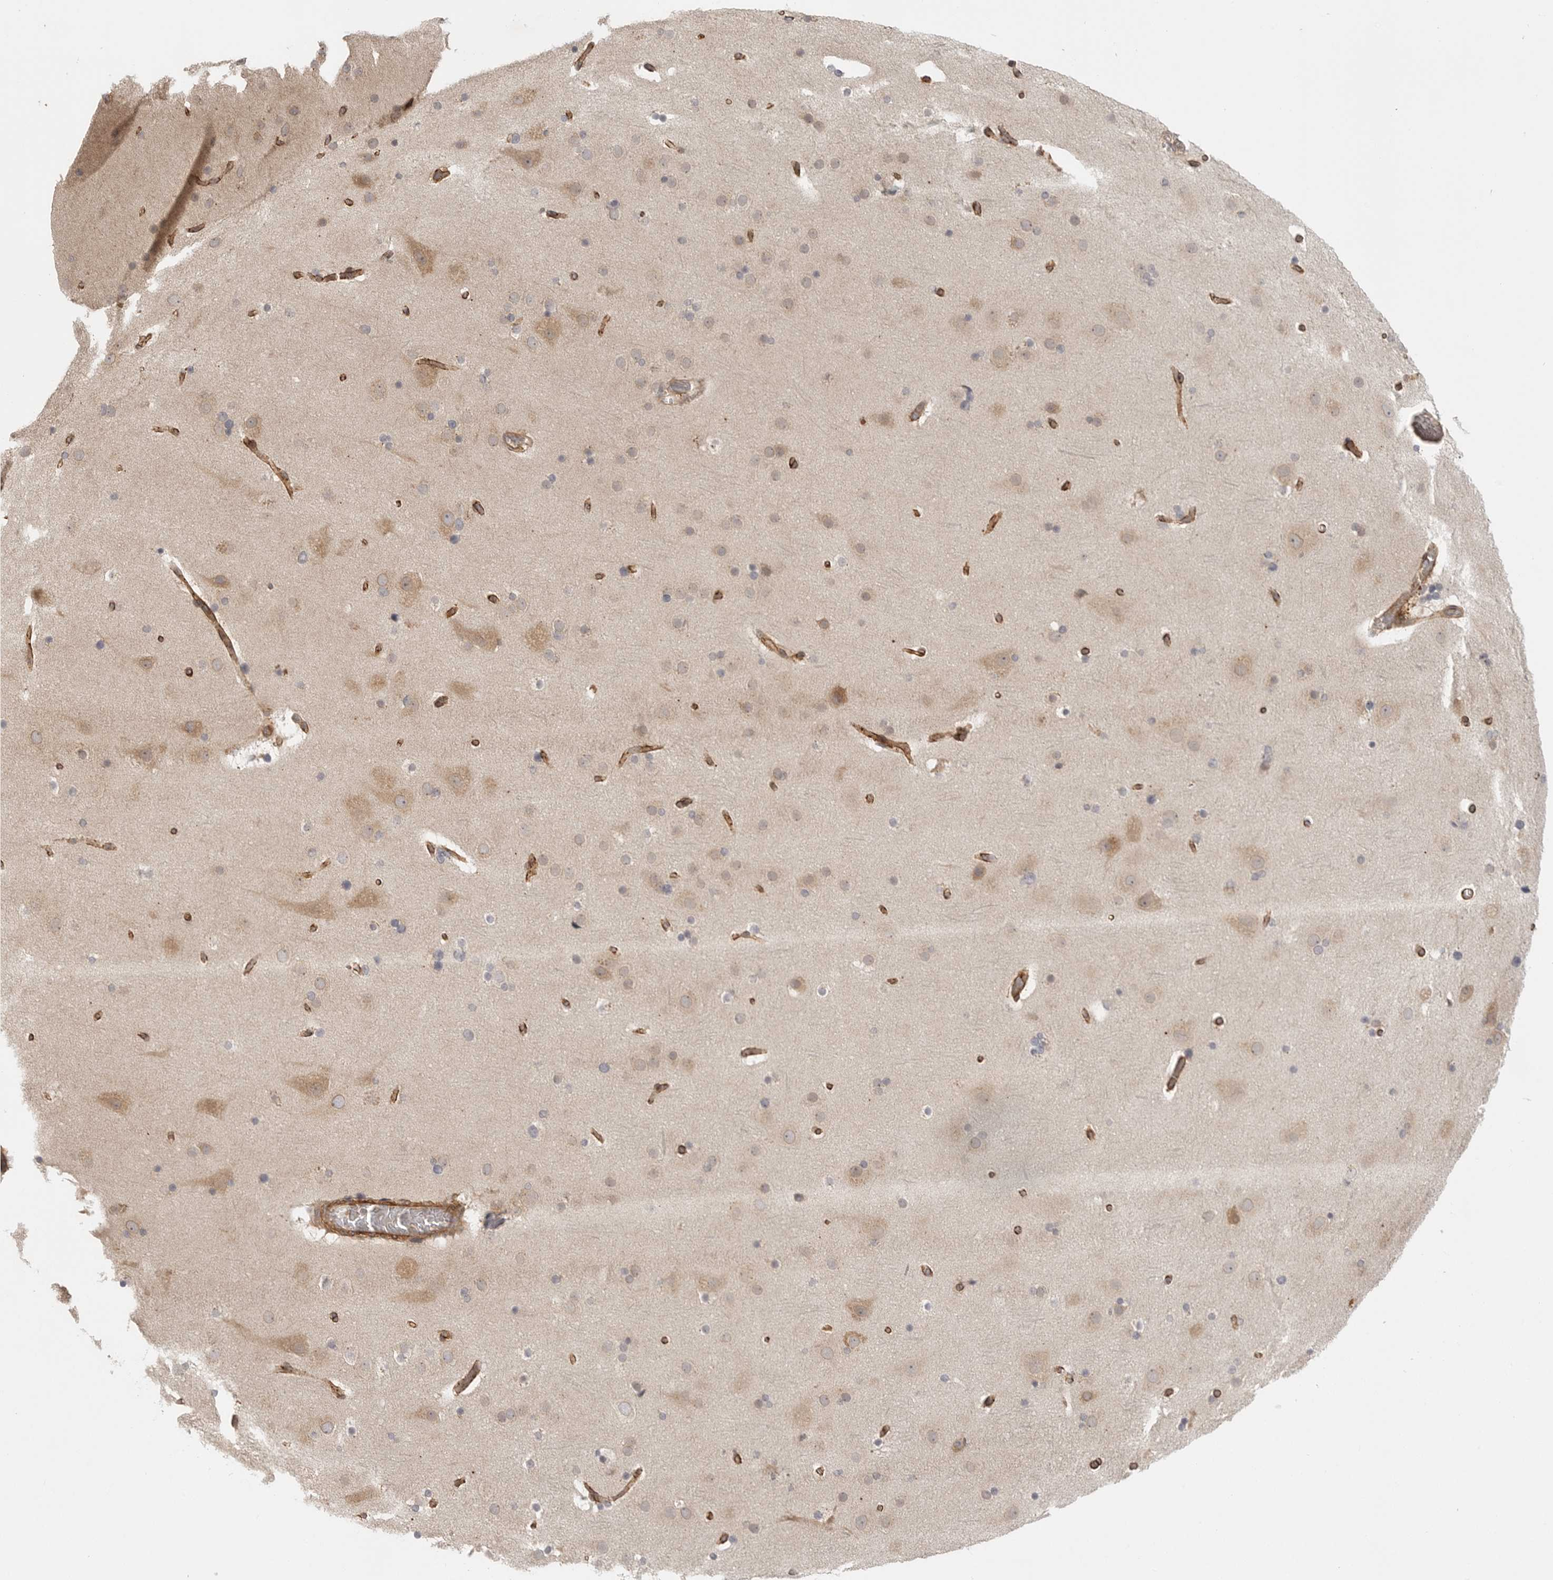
{"staining": {"intensity": "moderate", "quantity": ">75%", "location": "cytoplasmic/membranous"}, "tissue": "cerebral cortex", "cell_type": "Endothelial cells", "image_type": "normal", "snomed": [{"axis": "morphology", "description": "Normal tissue, NOS"}, {"axis": "topography", "description": "Cerebral cortex"}], "caption": "A high-resolution micrograph shows IHC staining of unremarkable cerebral cortex, which demonstrates moderate cytoplasmic/membranous expression in about >75% of endothelial cells.", "gene": "CCPG1", "patient": {"sex": "male", "age": 57}}